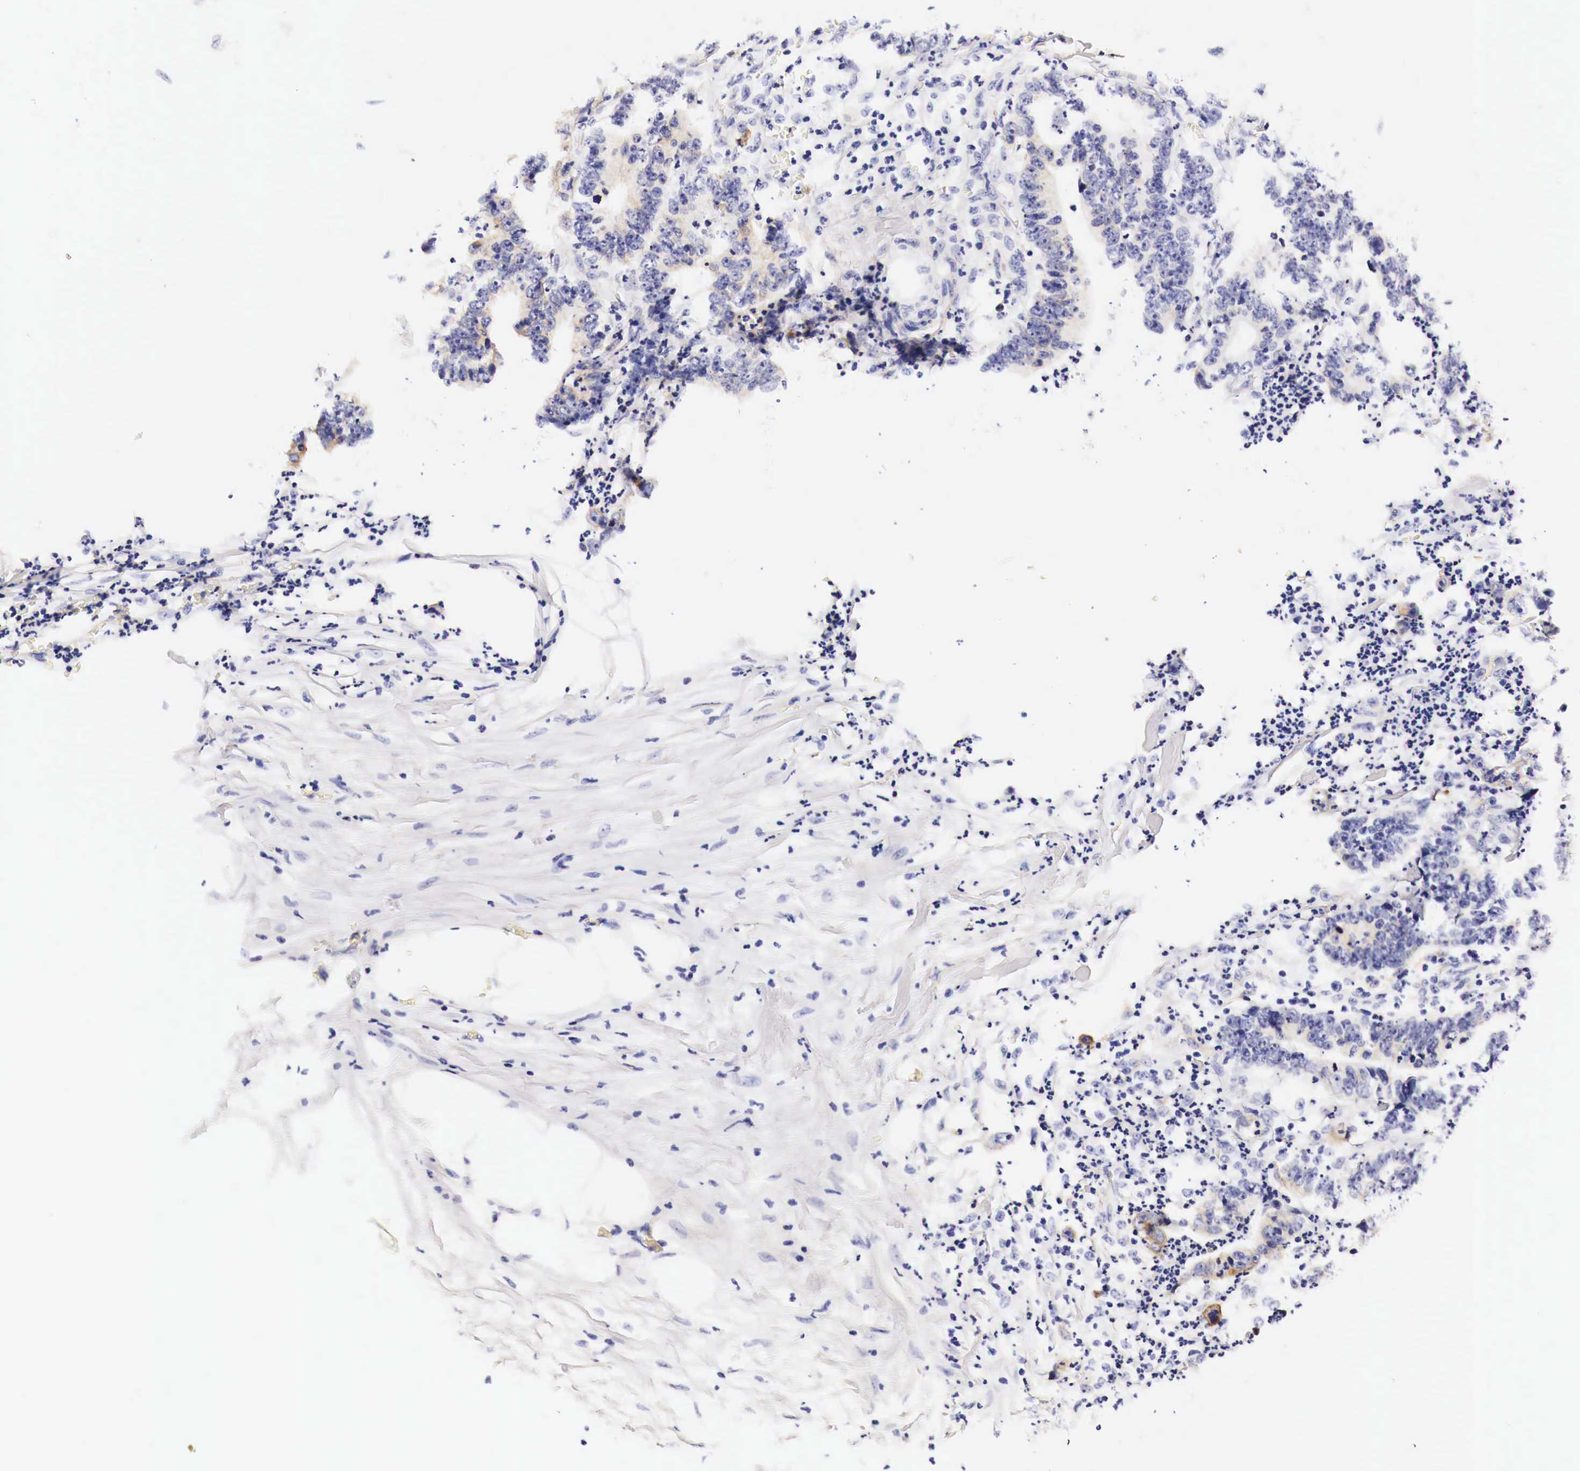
{"staining": {"intensity": "negative", "quantity": "none", "location": "none"}, "tissue": "colorectal cancer", "cell_type": "Tumor cells", "image_type": "cancer", "snomed": [{"axis": "morphology", "description": "Adenocarcinoma, NOS"}, {"axis": "topography", "description": "Colon"}], "caption": "Tumor cells are negative for brown protein staining in colorectal adenocarcinoma.", "gene": "EGFR", "patient": {"sex": "female", "age": 76}}